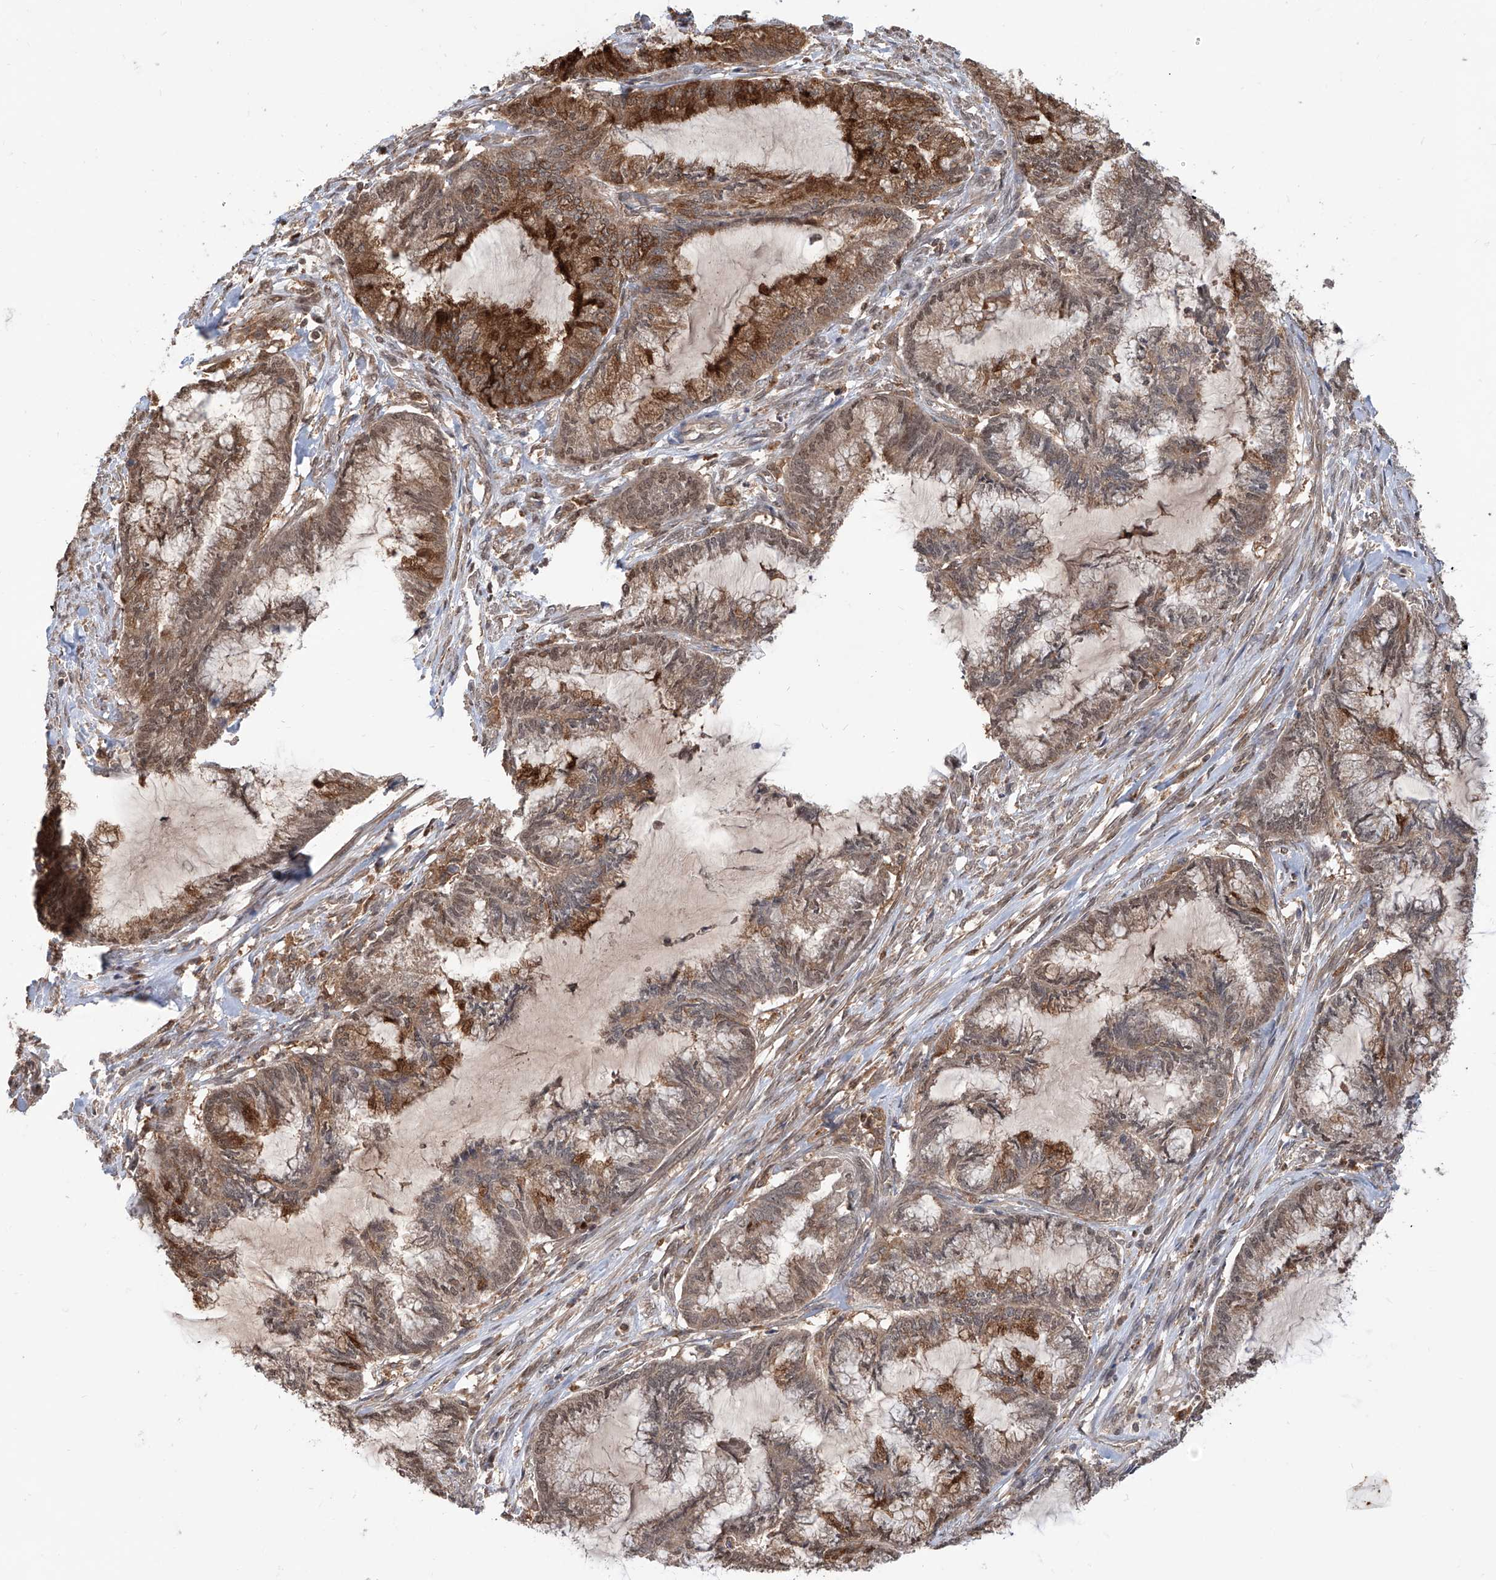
{"staining": {"intensity": "moderate", "quantity": ">75%", "location": "cytoplasmic/membranous,nuclear"}, "tissue": "endometrial cancer", "cell_type": "Tumor cells", "image_type": "cancer", "snomed": [{"axis": "morphology", "description": "Adenocarcinoma, NOS"}, {"axis": "topography", "description": "Endometrium"}], "caption": "Immunohistochemical staining of human adenocarcinoma (endometrial) demonstrates medium levels of moderate cytoplasmic/membranous and nuclear positivity in about >75% of tumor cells. The staining was performed using DAB (3,3'-diaminobenzidine), with brown indicating positive protein expression. Nuclei are stained blue with hematoxylin.", "gene": "HOXC8", "patient": {"sex": "female", "age": 86}}